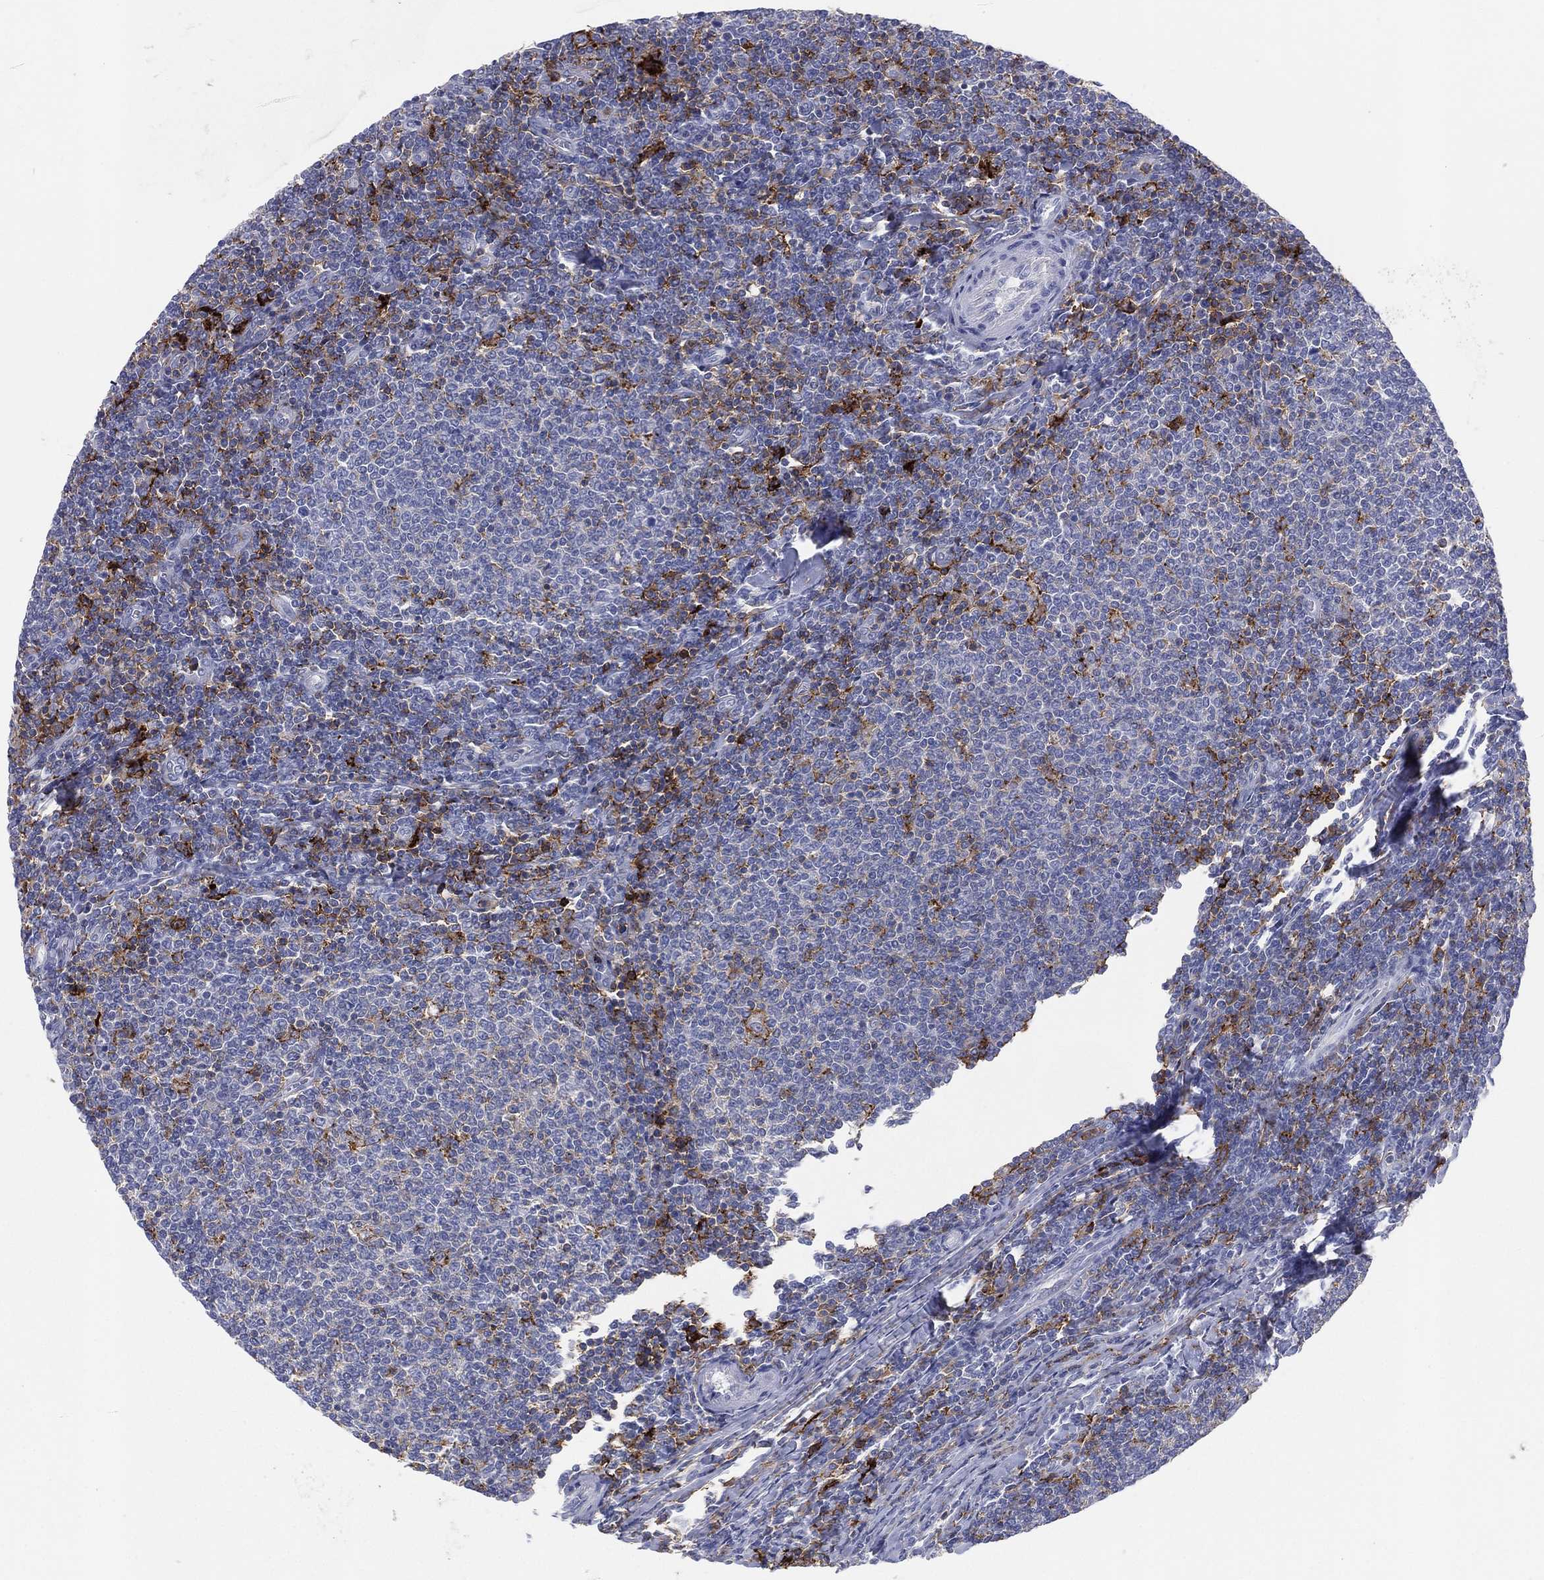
{"staining": {"intensity": "negative", "quantity": "none", "location": "none"}, "tissue": "lymphoma", "cell_type": "Tumor cells", "image_type": "cancer", "snomed": [{"axis": "morphology", "description": "Malignant lymphoma, non-Hodgkin's type, Low grade"}, {"axis": "topography", "description": "Lymph node"}], "caption": "An immunohistochemistry histopathology image of lymphoma is shown. There is no staining in tumor cells of lymphoma.", "gene": "SELPLG", "patient": {"sex": "male", "age": 52}}